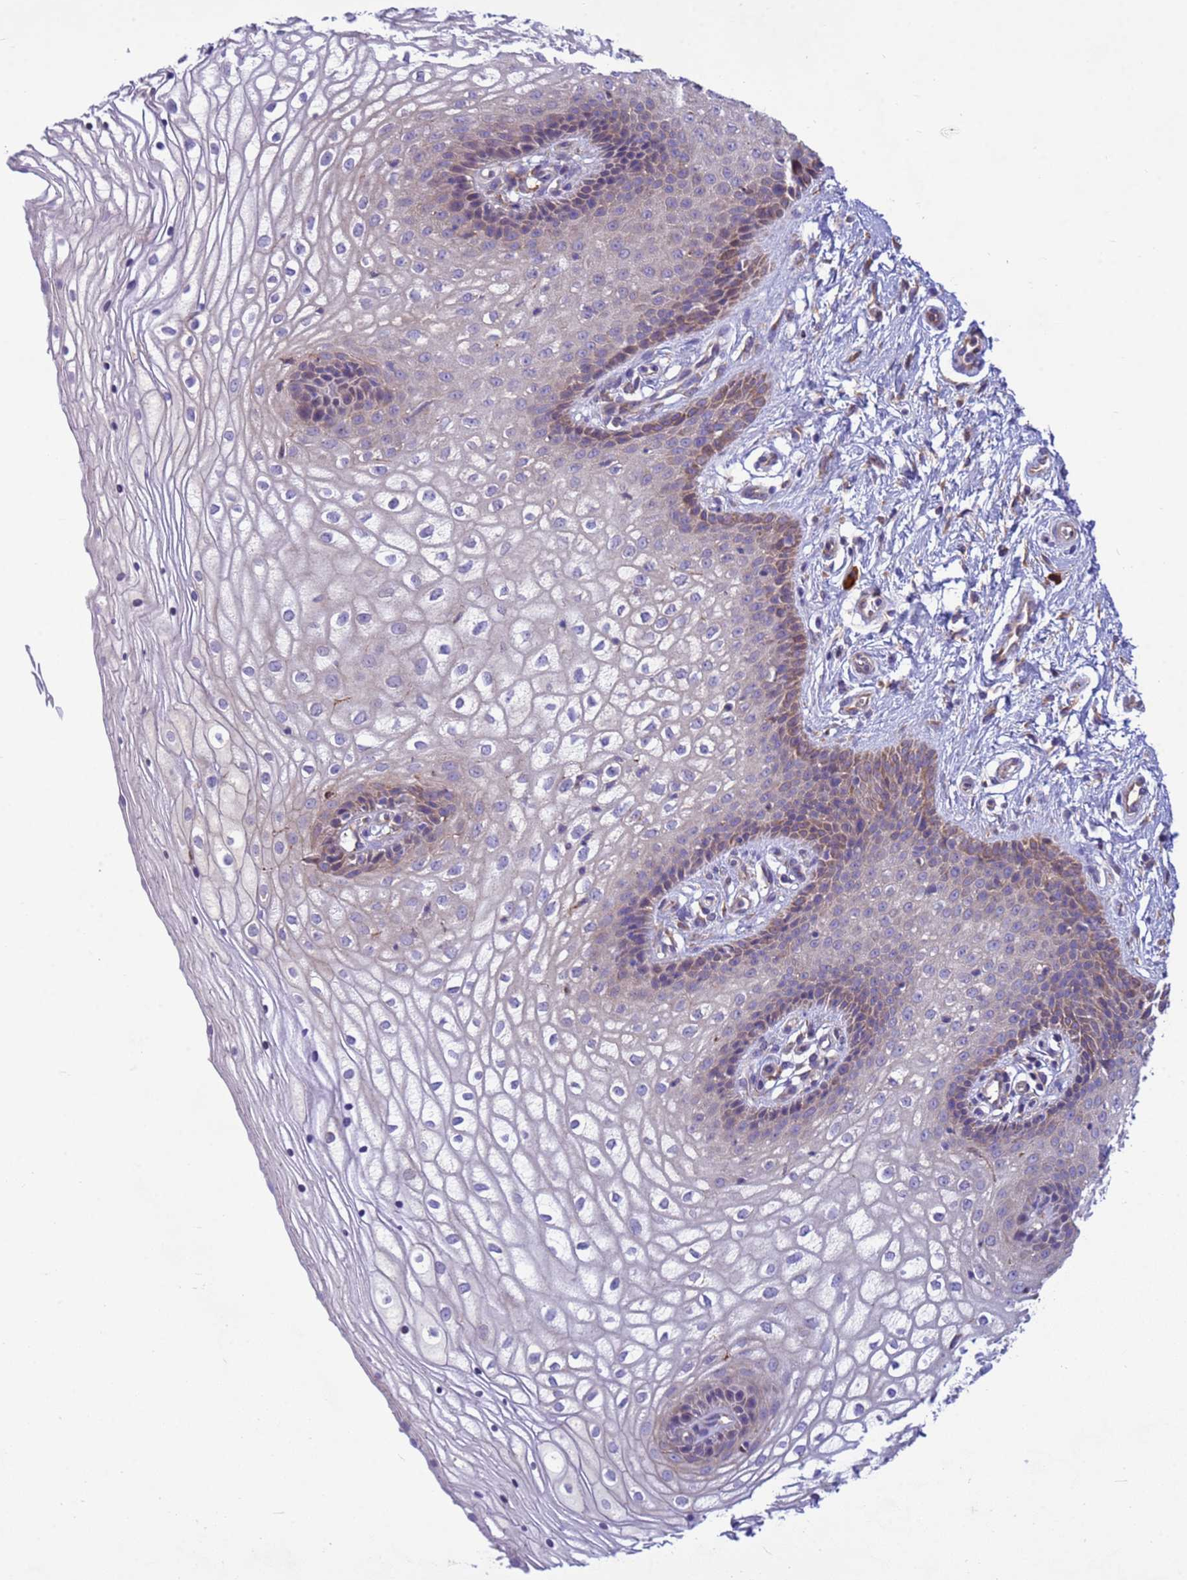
{"staining": {"intensity": "weak", "quantity": "25%-75%", "location": "cytoplasmic/membranous"}, "tissue": "vagina", "cell_type": "Squamous epithelial cells", "image_type": "normal", "snomed": [{"axis": "morphology", "description": "Normal tissue, NOS"}, {"axis": "topography", "description": "Vagina"}], "caption": "Vagina stained with DAB (3,3'-diaminobenzidine) immunohistochemistry shows low levels of weak cytoplasmic/membranous staining in approximately 25%-75% of squamous epithelial cells.", "gene": "THAP5", "patient": {"sex": "female", "age": 34}}